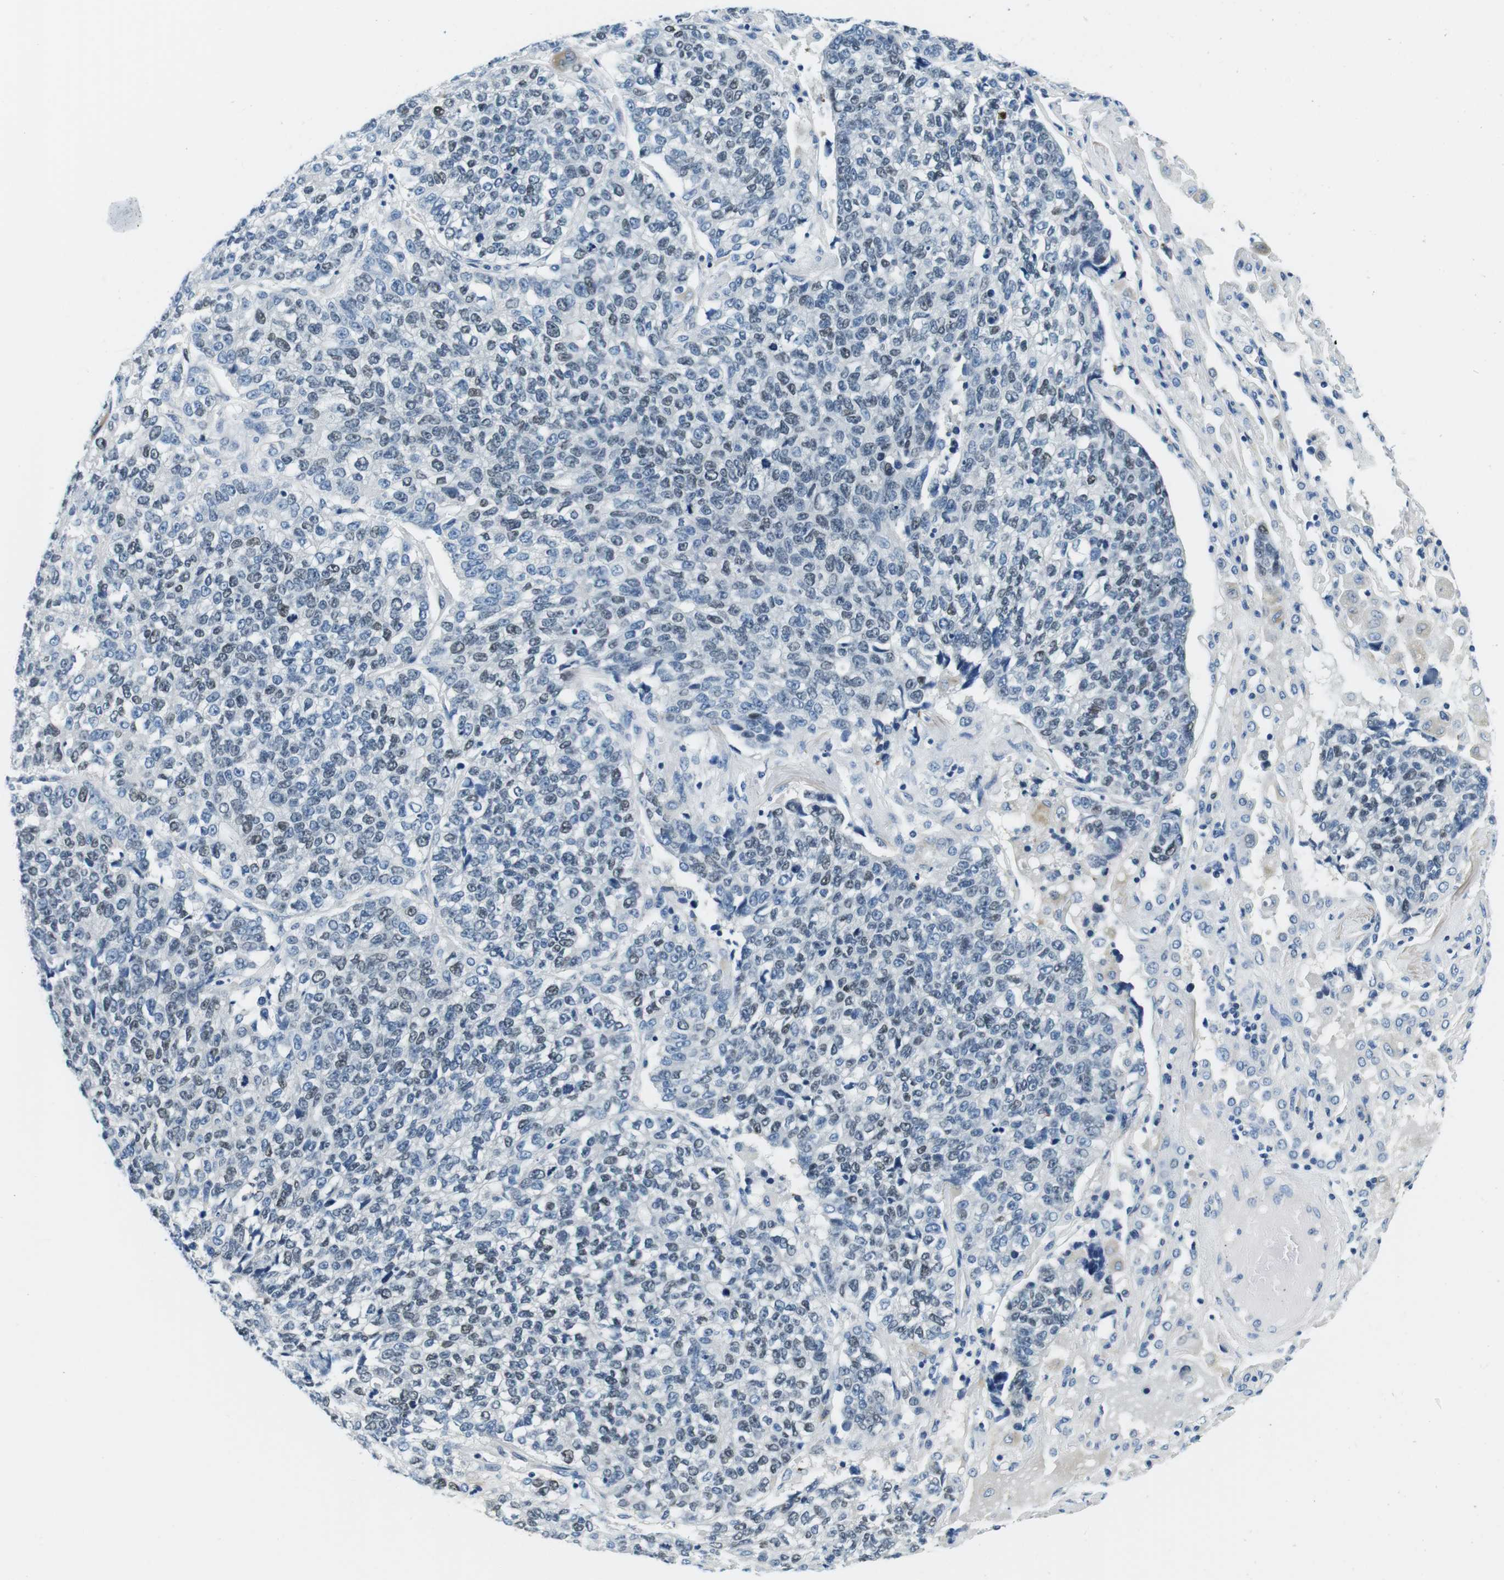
{"staining": {"intensity": "weak", "quantity": "<25%", "location": "nuclear"}, "tissue": "lung cancer", "cell_type": "Tumor cells", "image_type": "cancer", "snomed": [{"axis": "morphology", "description": "Adenocarcinoma, NOS"}, {"axis": "topography", "description": "Lung"}], "caption": "A micrograph of human lung cancer is negative for staining in tumor cells.", "gene": "KCNJ5", "patient": {"sex": "male", "age": 49}}